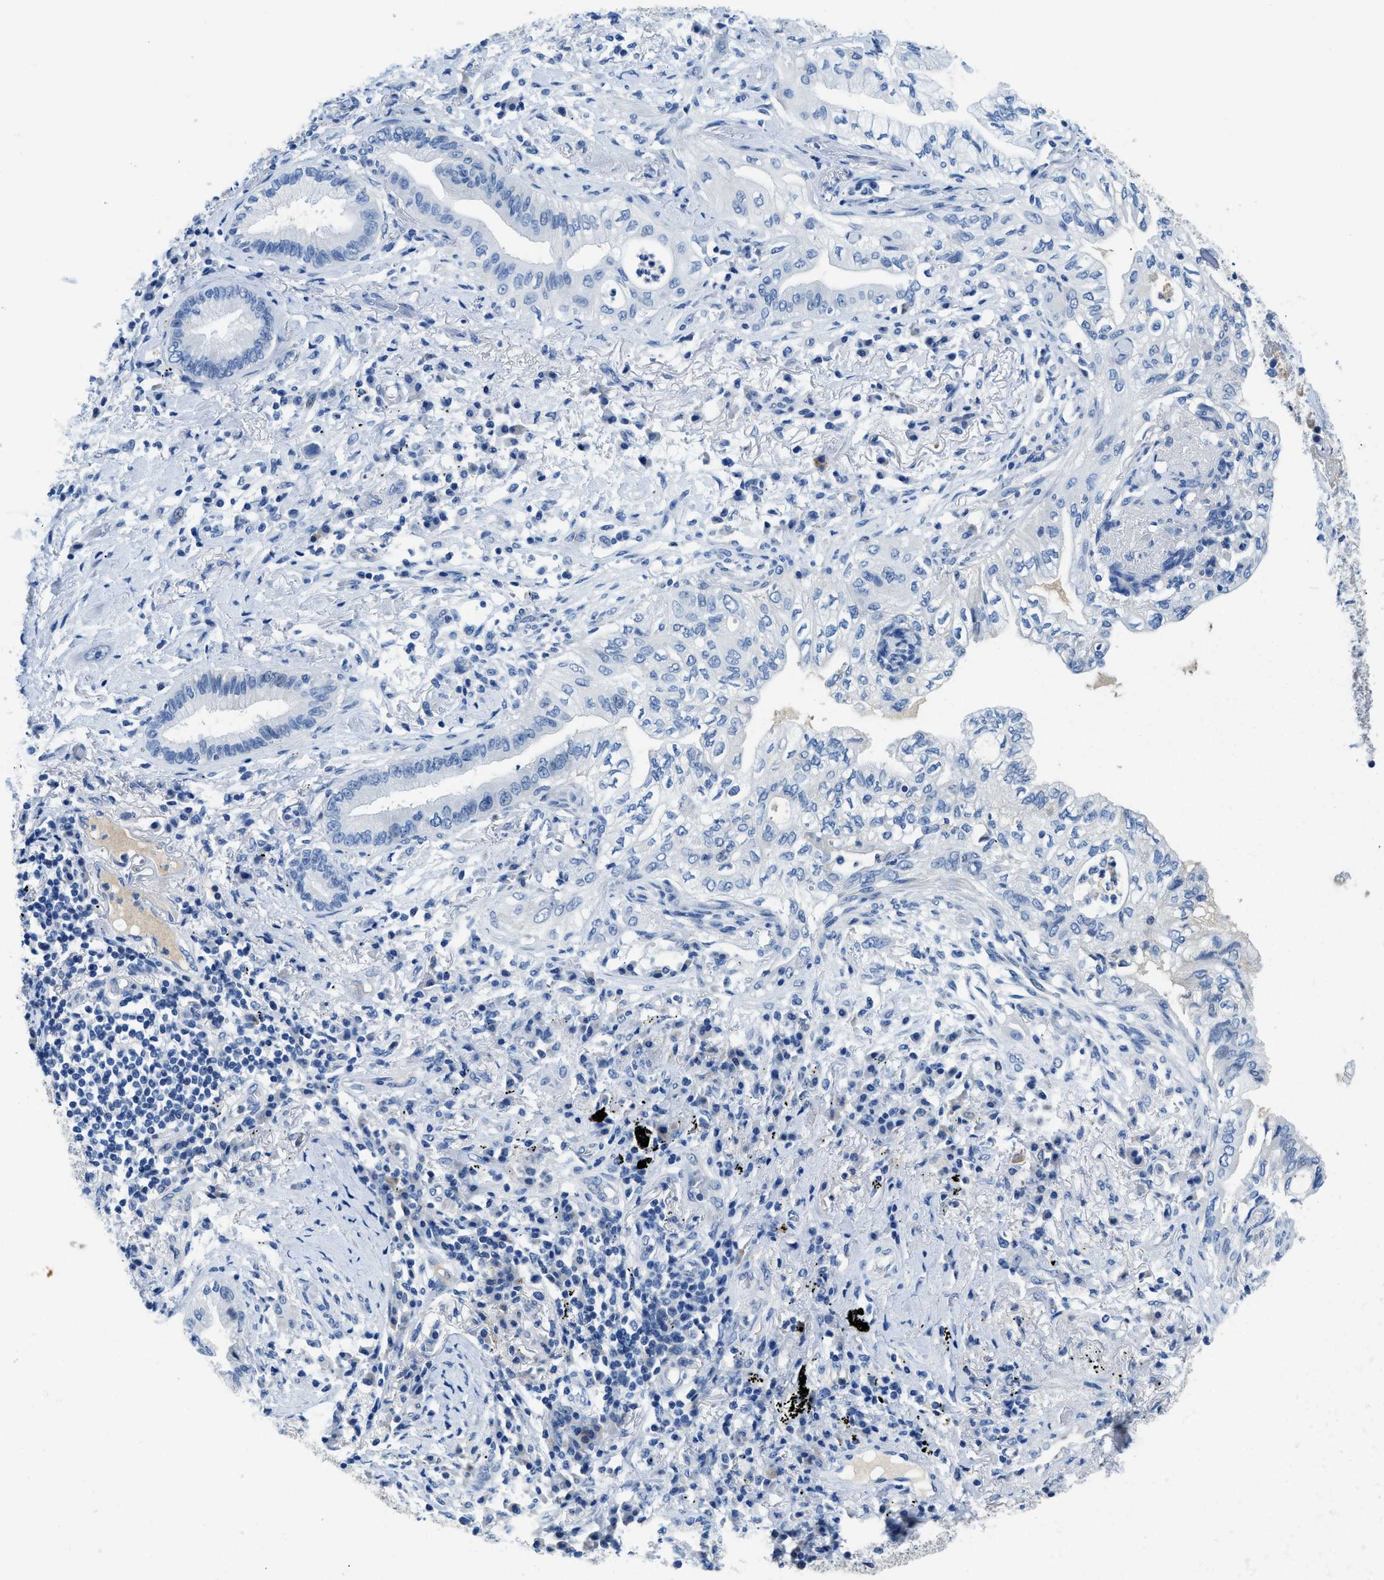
{"staining": {"intensity": "negative", "quantity": "none", "location": "none"}, "tissue": "lung cancer", "cell_type": "Tumor cells", "image_type": "cancer", "snomed": [{"axis": "morphology", "description": "Normal tissue, NOS"}, {"axis": "morphology", "description": "Adenocarcinoma, NOS"}, {"axis": "topography", "description": "Bronchus"}, {"axis": "topography", "description": "Lung"}], "caption": "High power microscopy photomicrograph of an IHC image of lung adenocarcinoma, revealing no significant staining in tumor cells. The staining was performed using DAB (3,3'-diaminobenzidine) to visualize the protein expression in brown, while the nuclei were stained in blue with hematoxylin (Magnification: 20x).", "gene": "MBL2", "patient": {"sex": "female", "age": 70}}